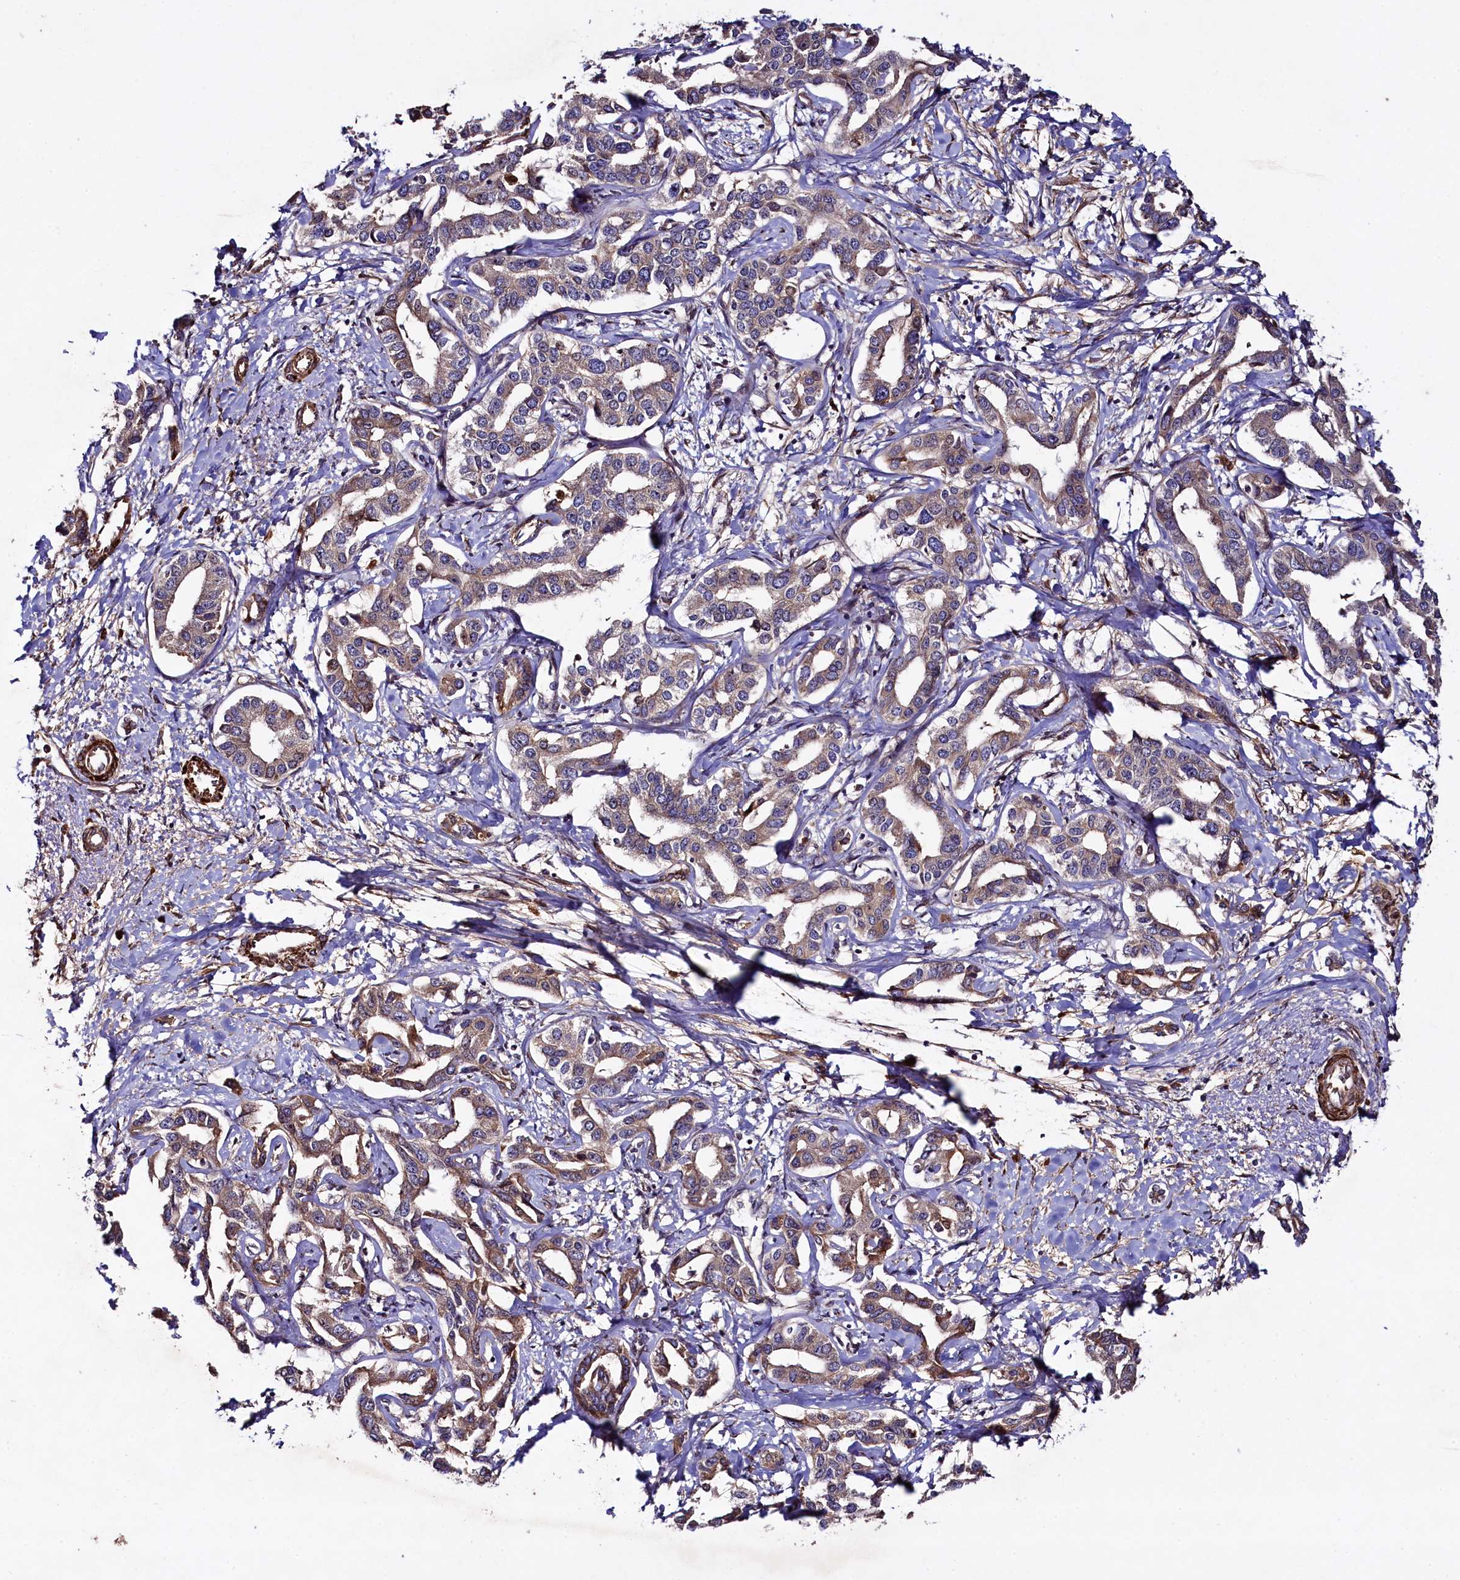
{"staining": {"intensity": "weak", "quantity": "25%-75%", "location": "cytoplasmic/membranous"}, "tissue": "liver cancer", "cell_type": "Tumor cells", "image_type": "cancer", "snomed": [{"axis": "morphology", "description": "Cholangiocarcinoma"}, {"axis": "topography", "description": "Liver"}], "caption": "Protein staining demonstrates weak cytoplasmic/membranous staining in approximately 25%-75% of tumor cells in cholangiocarcinoma (liver). The staining was performed using DAB to visualize the protein expression in brown, while the nuclei were stained in blue with hematoxylin (Magnification: 20x).", "gene": "CCDC102A", "patient": {"sex": "male", "age": 59}}